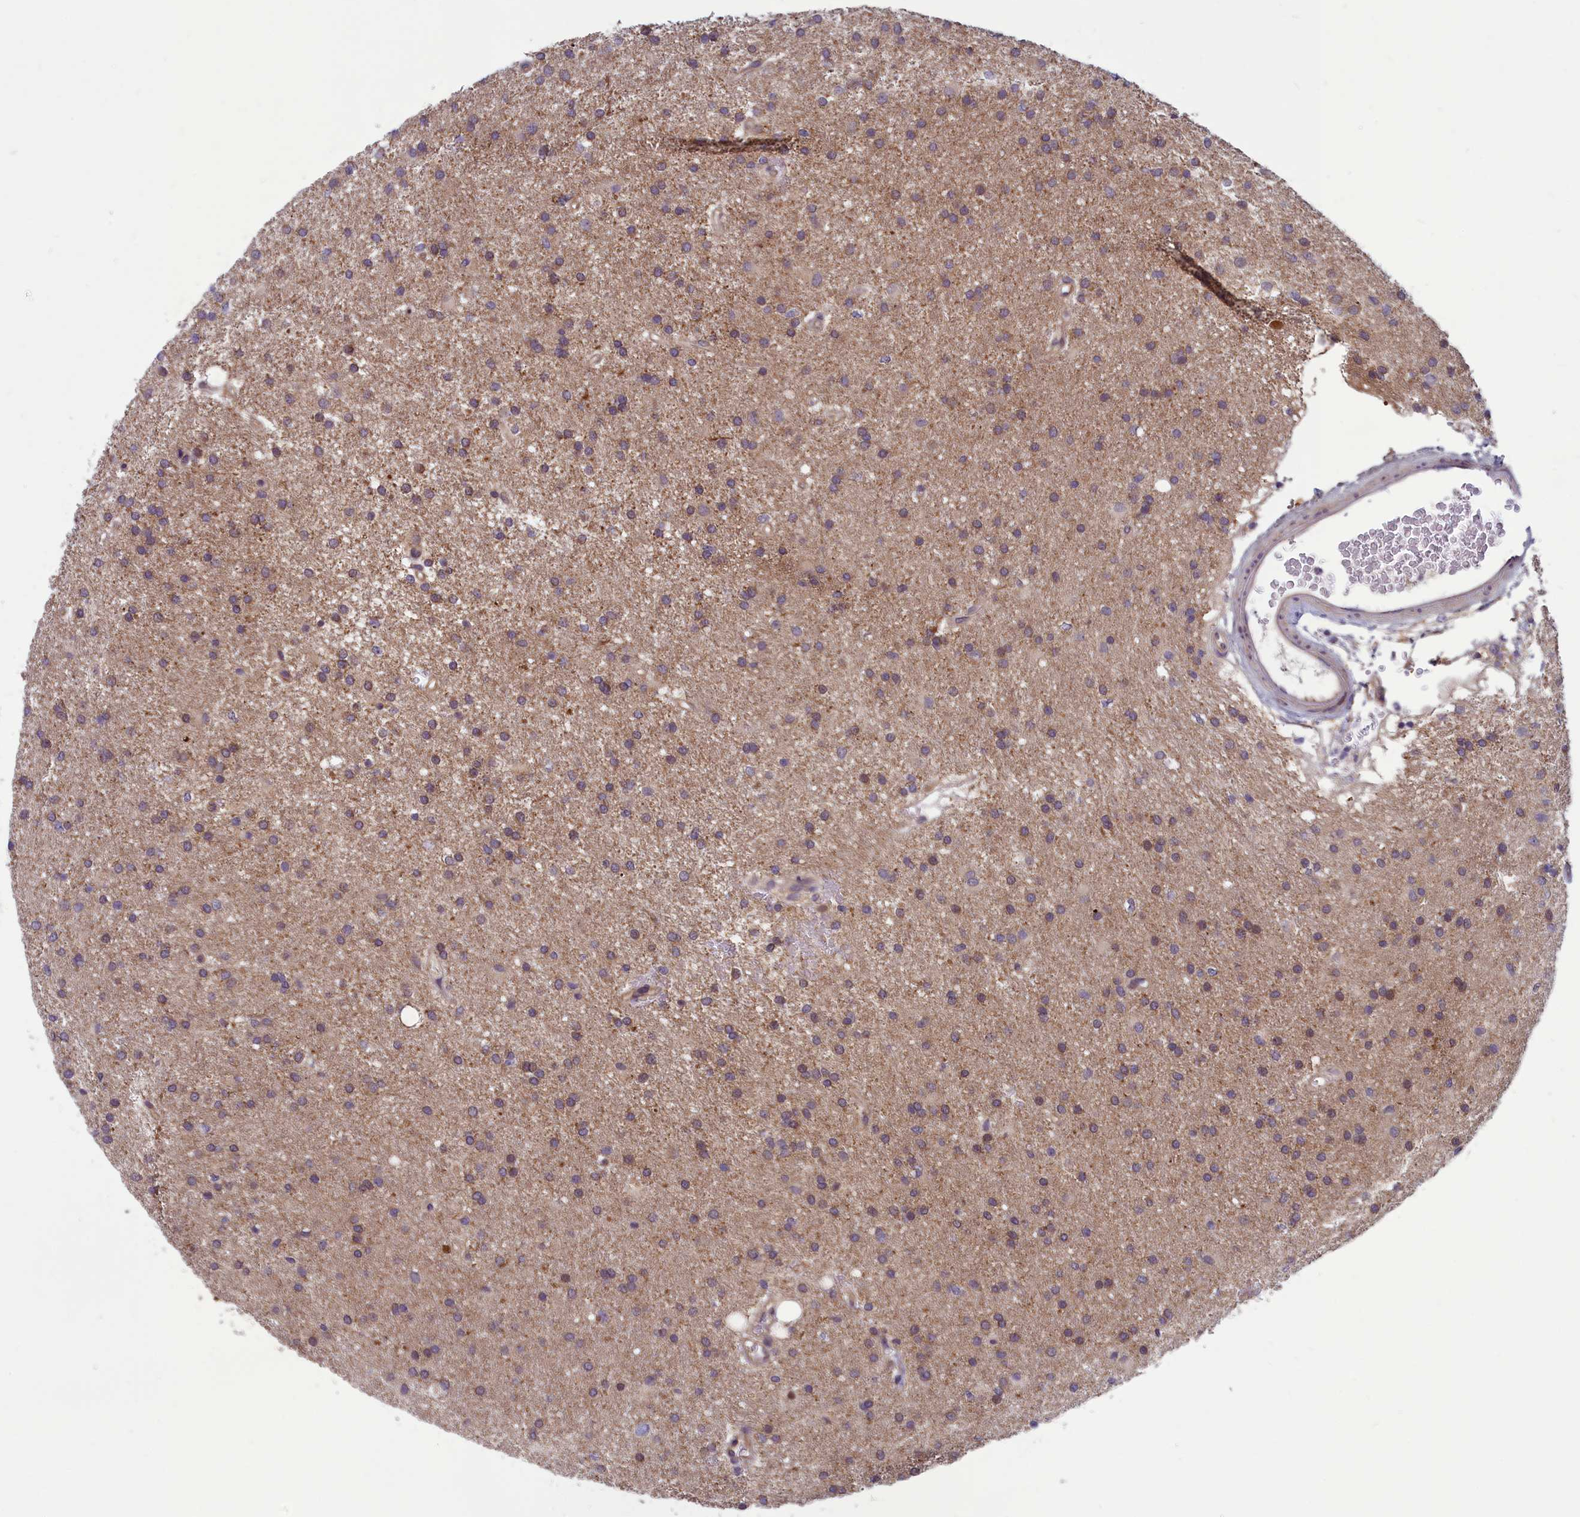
{"staining": {"intensity": "weak", "quantity": "<25%", "location": "cytoplasmic/membranous"}, "tissue": "glioma", "cell_type": "Tumor cells", "image_type": "cancer", "snomed": [{"axis": "morphology", "description": "Glioma, malignant, High grade"}, {"axis": "topography", "description": "Brain"}], "caption": "Protein analysis of glioma exhibits no significant staining in tumor cells.", "gene": "HECA", "patient": {"sex": "male", "age": 77}}